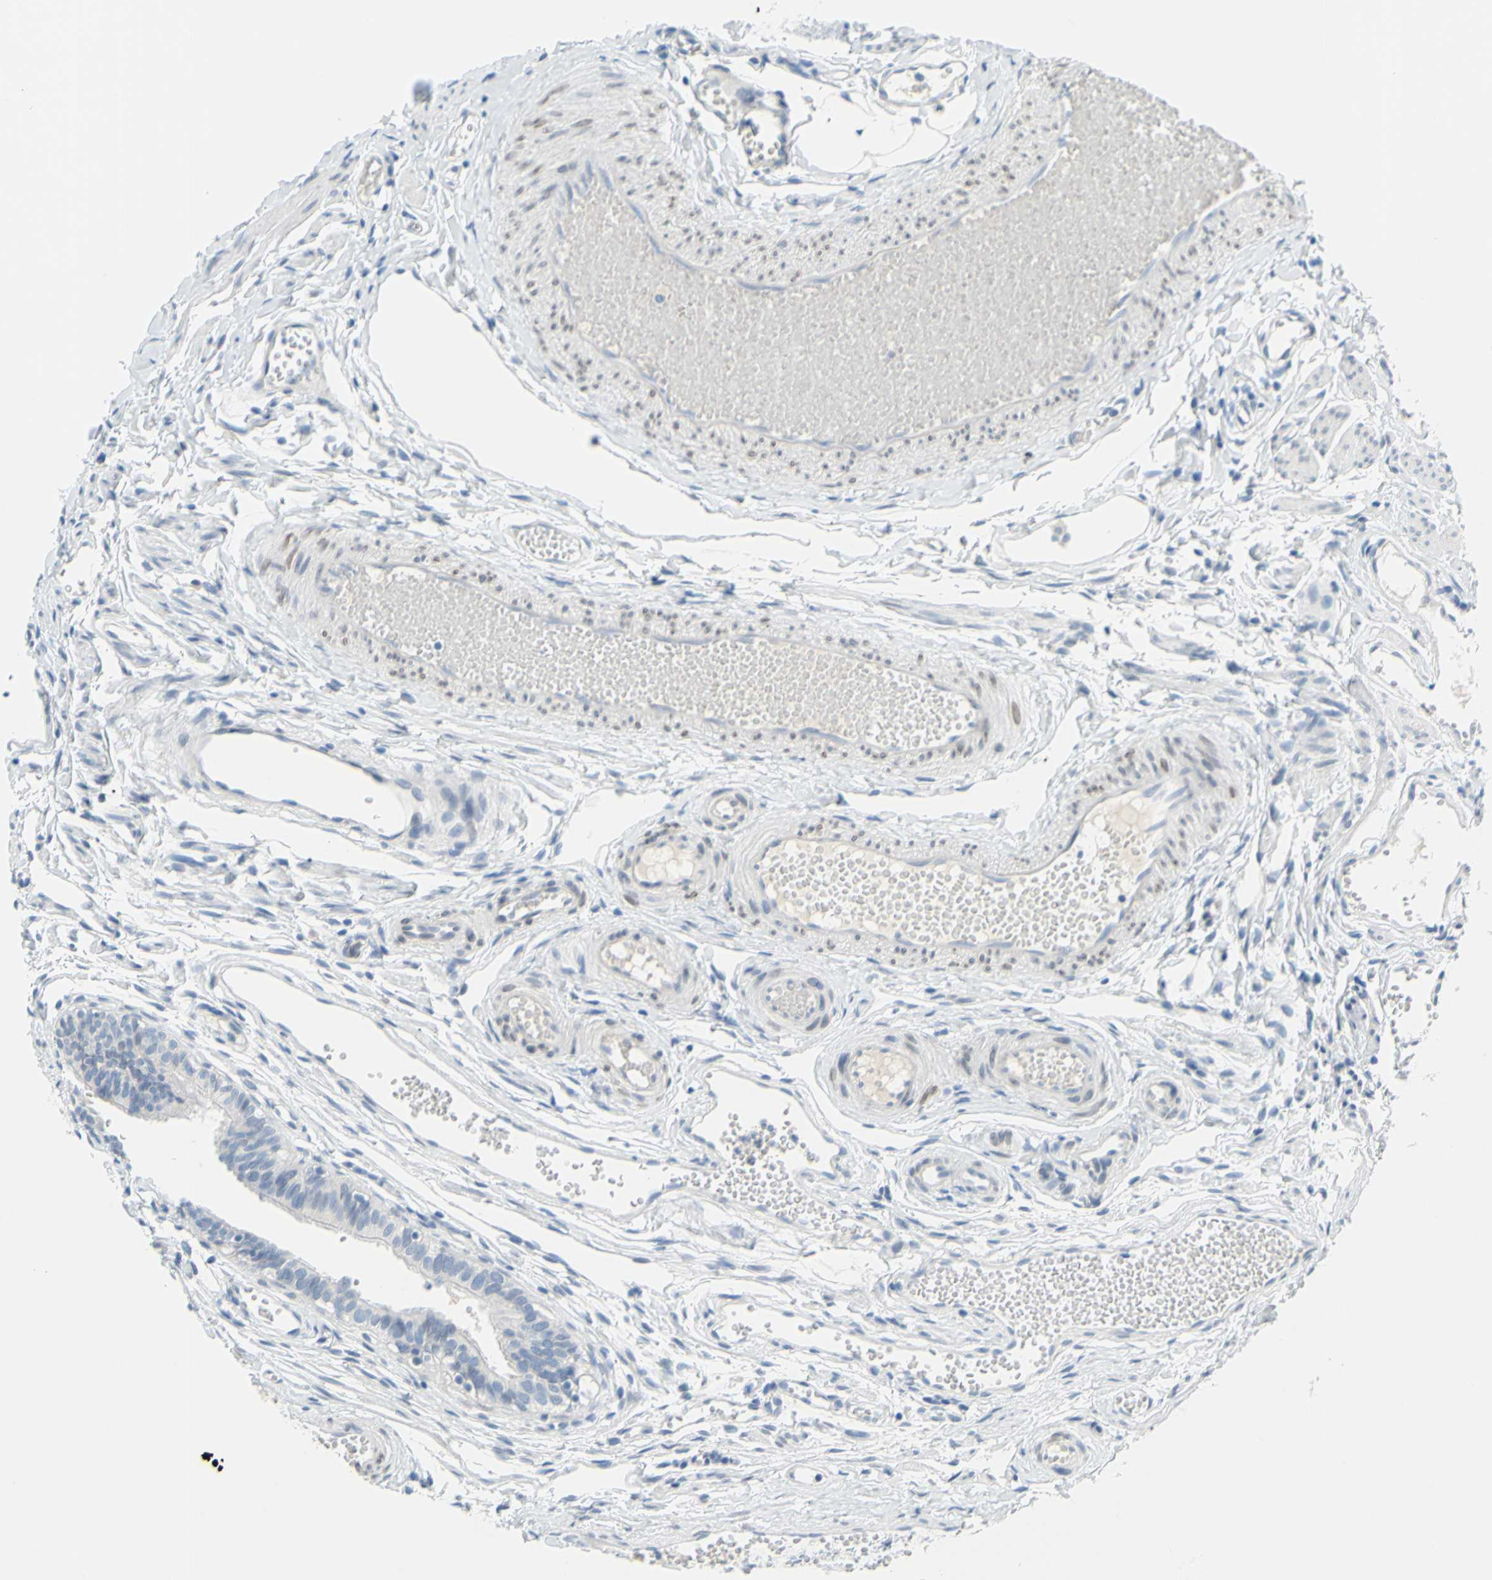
{"staining": {"intensity": "negative", "quantity": "none", "location": "none"}, "tissue": "fallopian tube", "cell_type": "Glandular cells", "image_type": "normal", "snomed": [{"axis": "morphology", "description": "Normal tissue, NOS"}, {"axis": "topography", "description": "Fallopian tube"}, {"axis": "topography", "description": "Placenta"}], "caption": "Immunohistochemistry (IHC) micrograph of normal fallopian tube: fallopian tube stained with DAB (3,3'-diaminobenzidine) shows no significant protein staining in glandular cells. (Immunohistochemistry, brightfield microscopy, high magnification).", "gene": "DCT", "patient": {"sex": "female", "age": 34}}